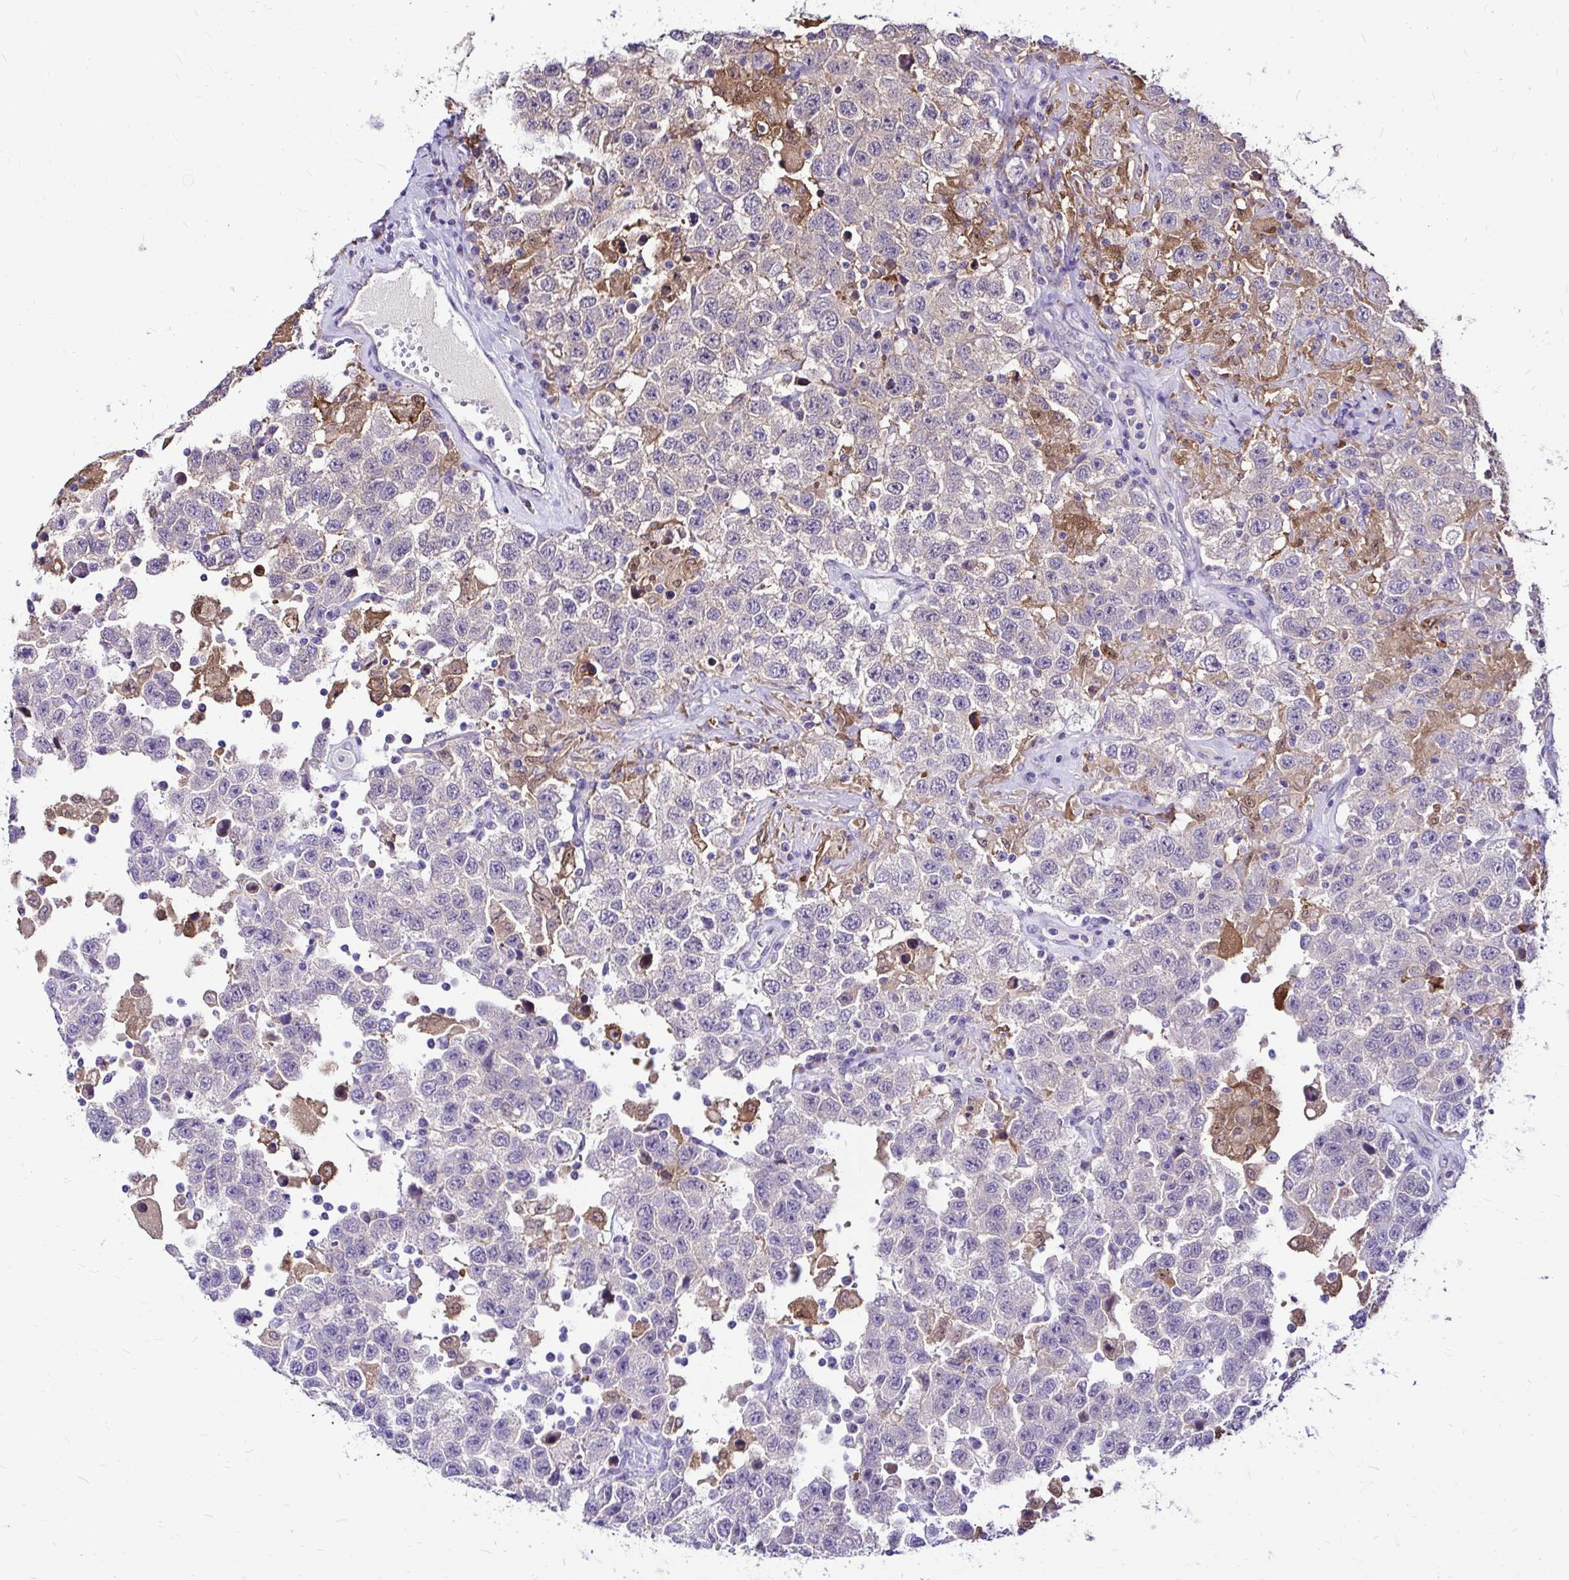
{"staining": {"intensity": "negative", "quantity": "none", "location": "none"}, "tissue": "testis cancer", "cell_type": "Tumor cells", "image_type": "cancer", "snomed": [{"axis": "morphology", "description": "Seminoma, NOS"}, {"axis": "topography", "description": "Testis"}], "caption": "Tumor cells are negative for protein expression in human seminoma (testis).", "gene": "IDH1", "patient": {"sex": "male", "age": 41}}